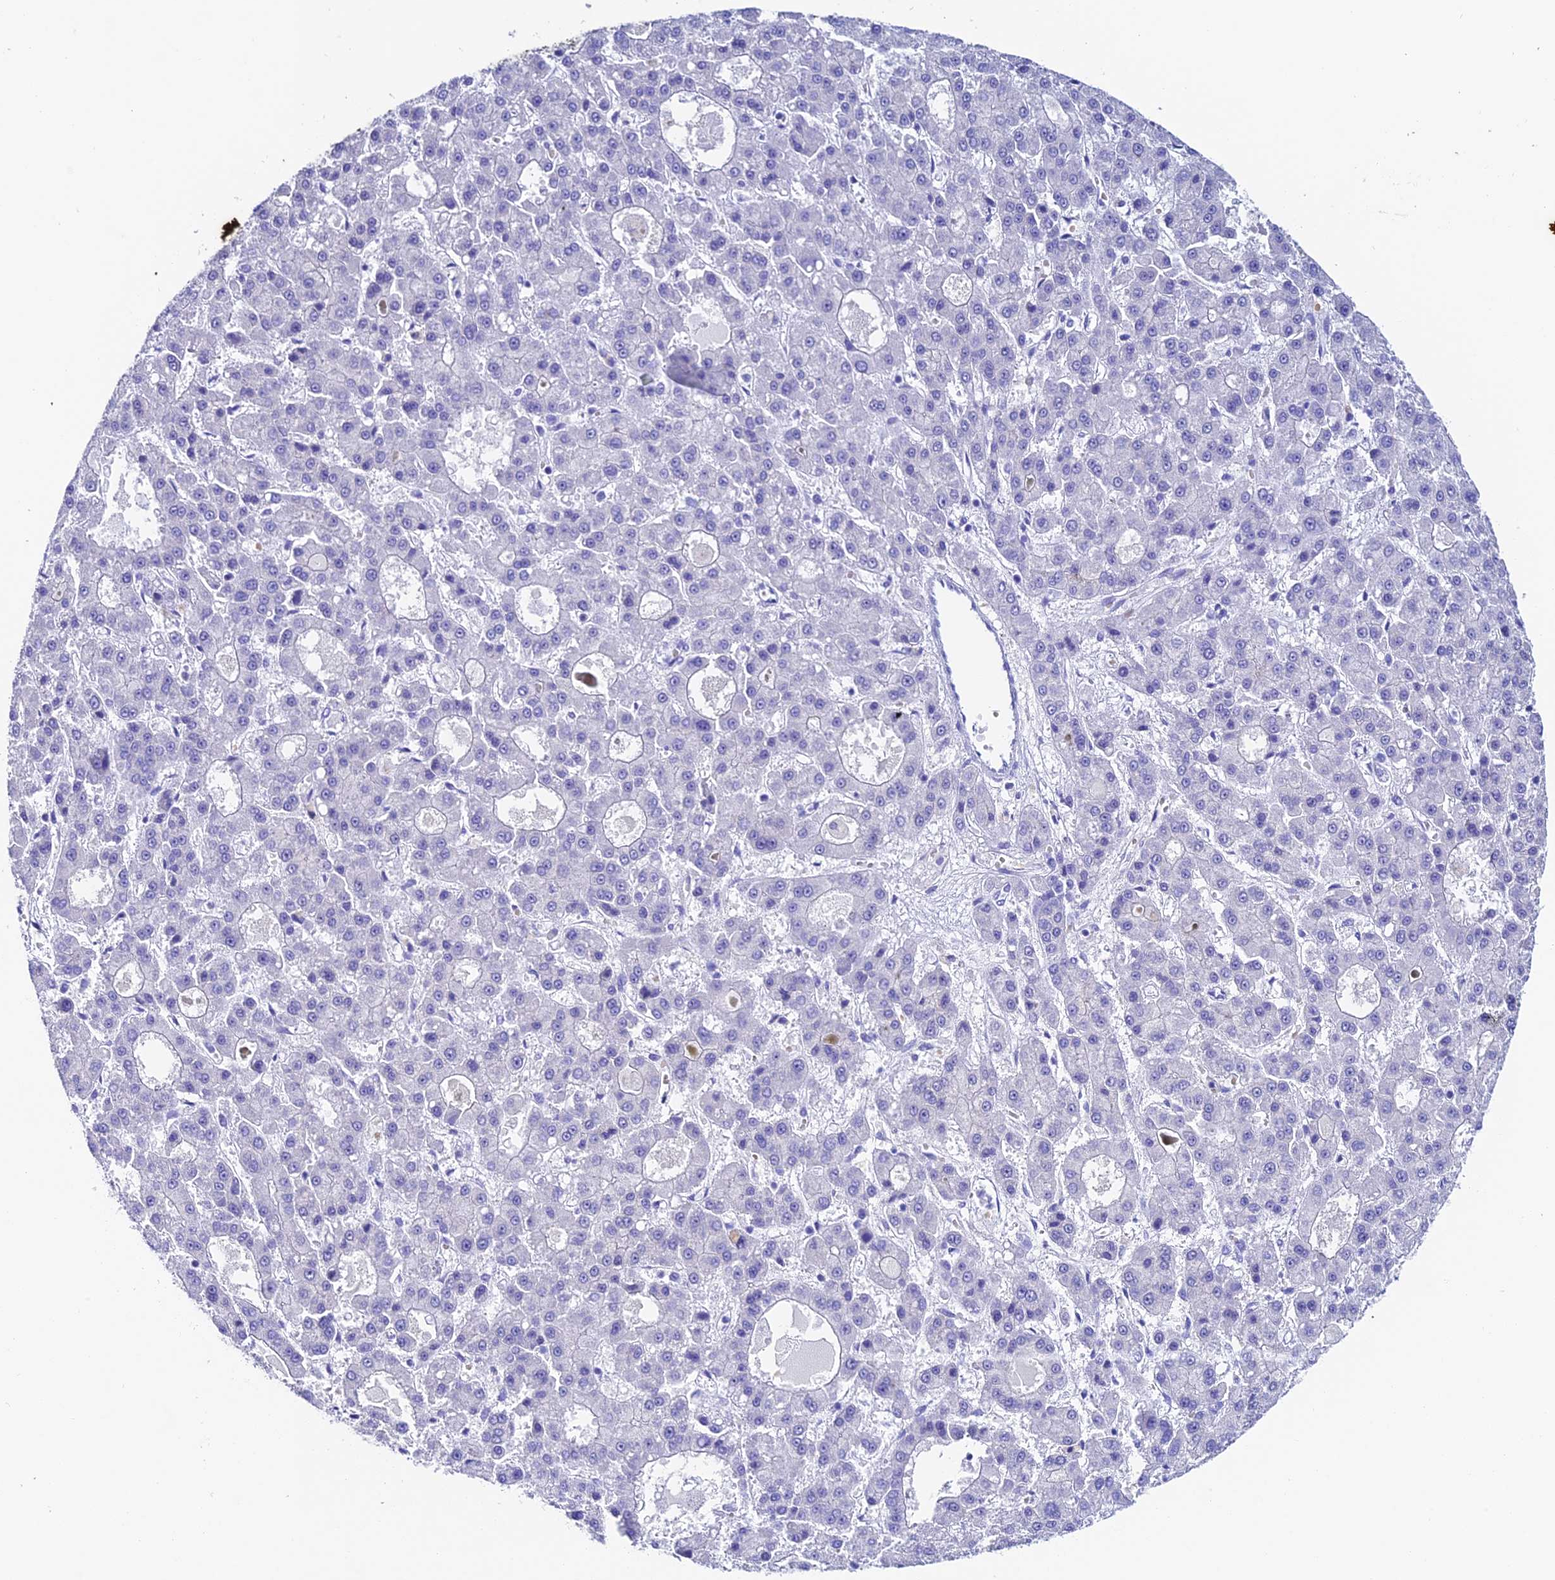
{"staining": {"intensity": "negative", "quantity": "none", "location": "none"}, "tissue": "liver cancer", "cell_type": "Tumor cells", "image_type": "cancer", "snomed": [{"axis": "morphology", "description": "Carcinoma, Hepatocellular, NOS"}, {"axis": "topography", "description": "Liver"}], "caption": "A micrograph of liver cancer stained for a protein exhibits no brown staining in tumor cells.", "gene": "DUSP29", "patient": {"sex": "male", "age": 70}}